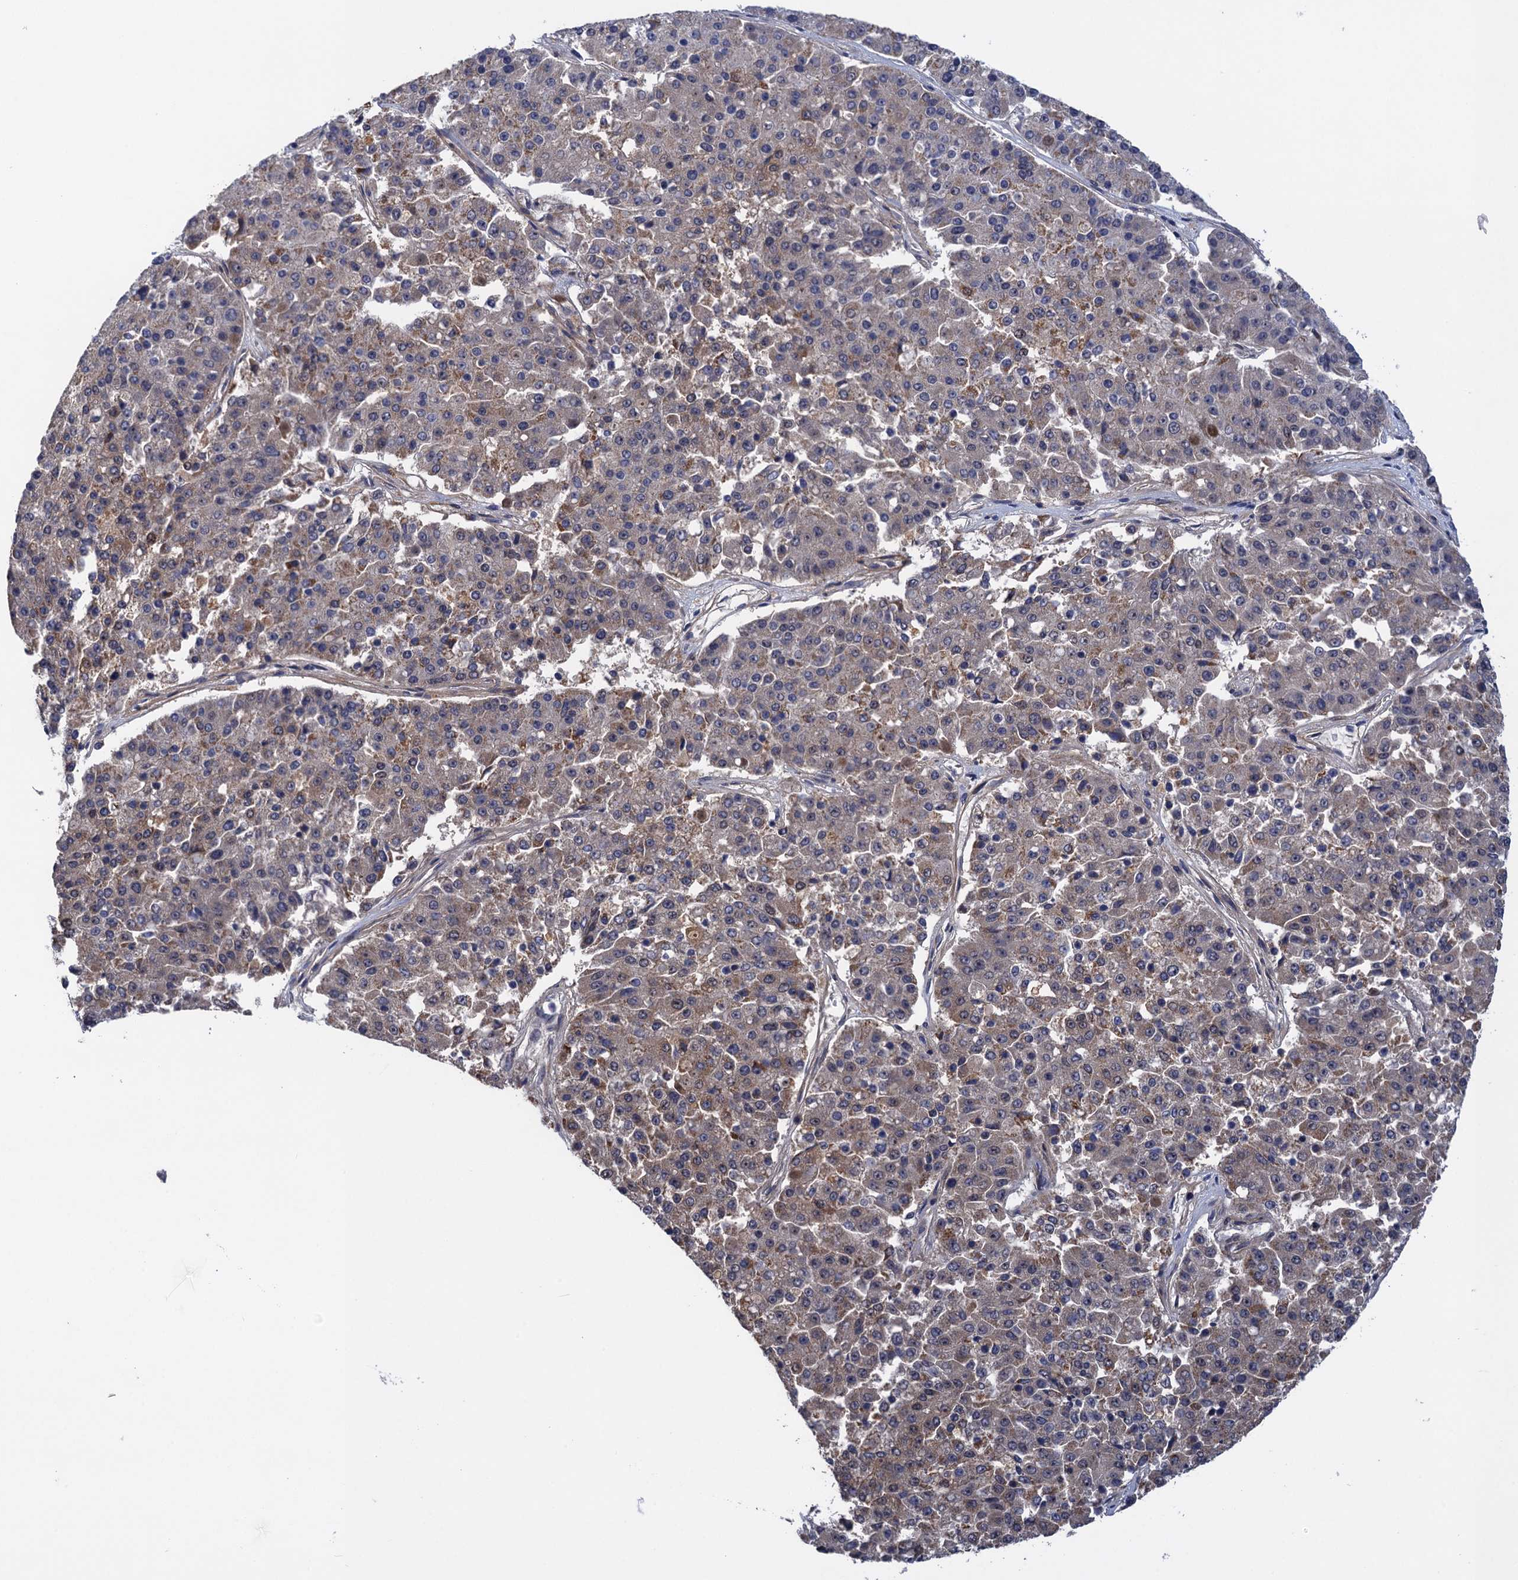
{"staining": {"intensity": "negative", "quantity": "none", "location": "none"}, "tissue": "pancreatic cancer", "cell_type": "Tumor cells", "image_type": "cancer", "snomed": [{"axis": "morphology", "description": "Adenocarcinoma, NOS"}, {"axis": "topography", "description": "Pancreas"}], "caption": "This is an immunohistochemistry histopathology image of human pancreatic adenocarcinoma. There is no expression in tumor cells.", "gene": "ZAR1L", "patient": {"sex": "male", "age": 50}}